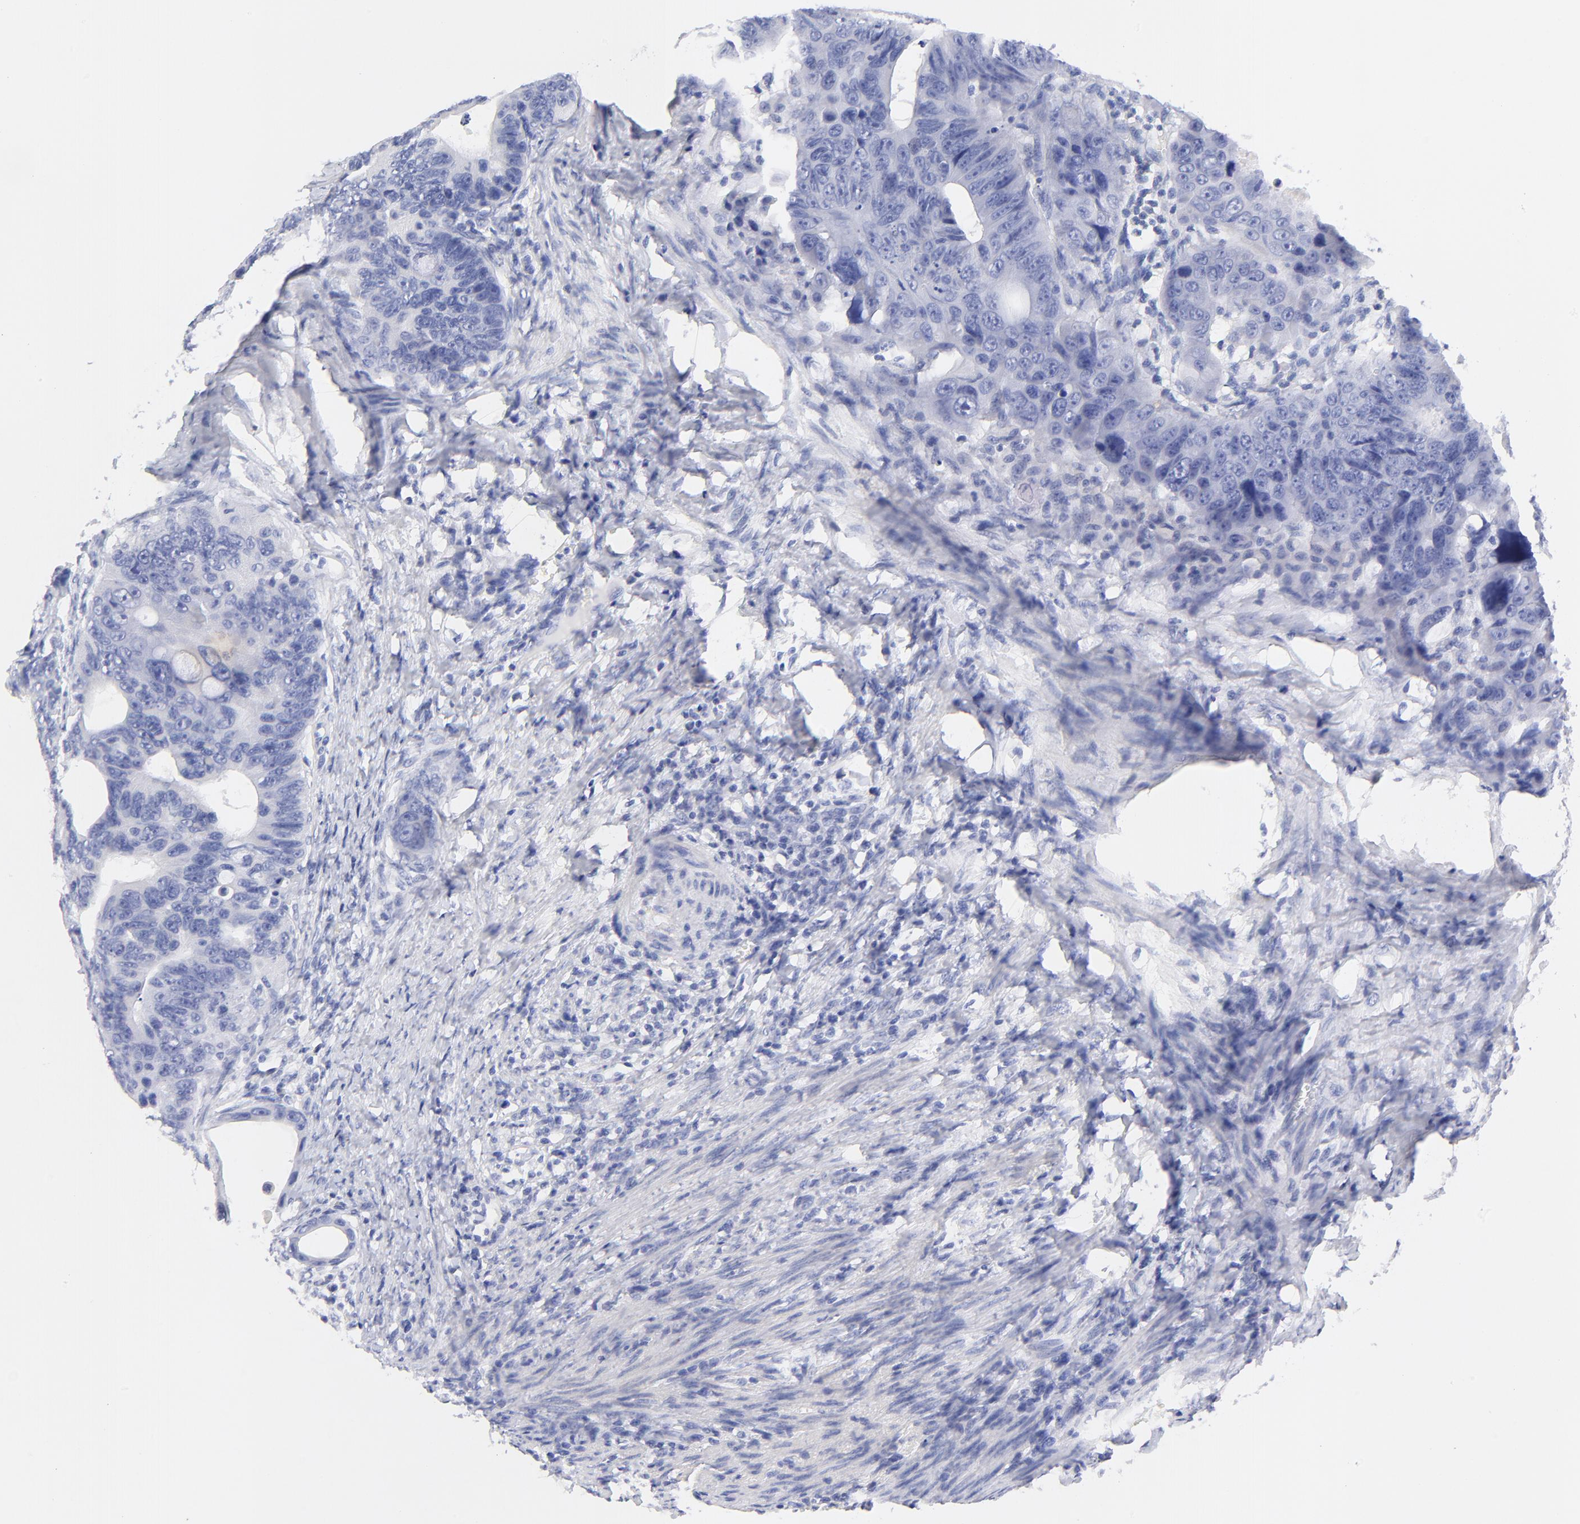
{"staining": {"intensity": "negative", "quantity": "none", "location": "none"}, "tissue": "colorectal cancer", "cell_type": "Tumor cells", "image_type": "cancer", "snomed": [{"axis": "morphology", "description": "Adenocarcinoma, NOS"}, {"axis": "topography", "description": "Colon"}], "caption": "The micrograph exhibits no significant positivity in tumor cells of colorectal adenocarcinoma. The staining is performed using DAB (3,3'-diaminobenzidine) brown chromogen with nuclei counter-stained in using hematoxylin.", "gene": "HORMAD2", "patient": {"sex": "female", "age": 55}}